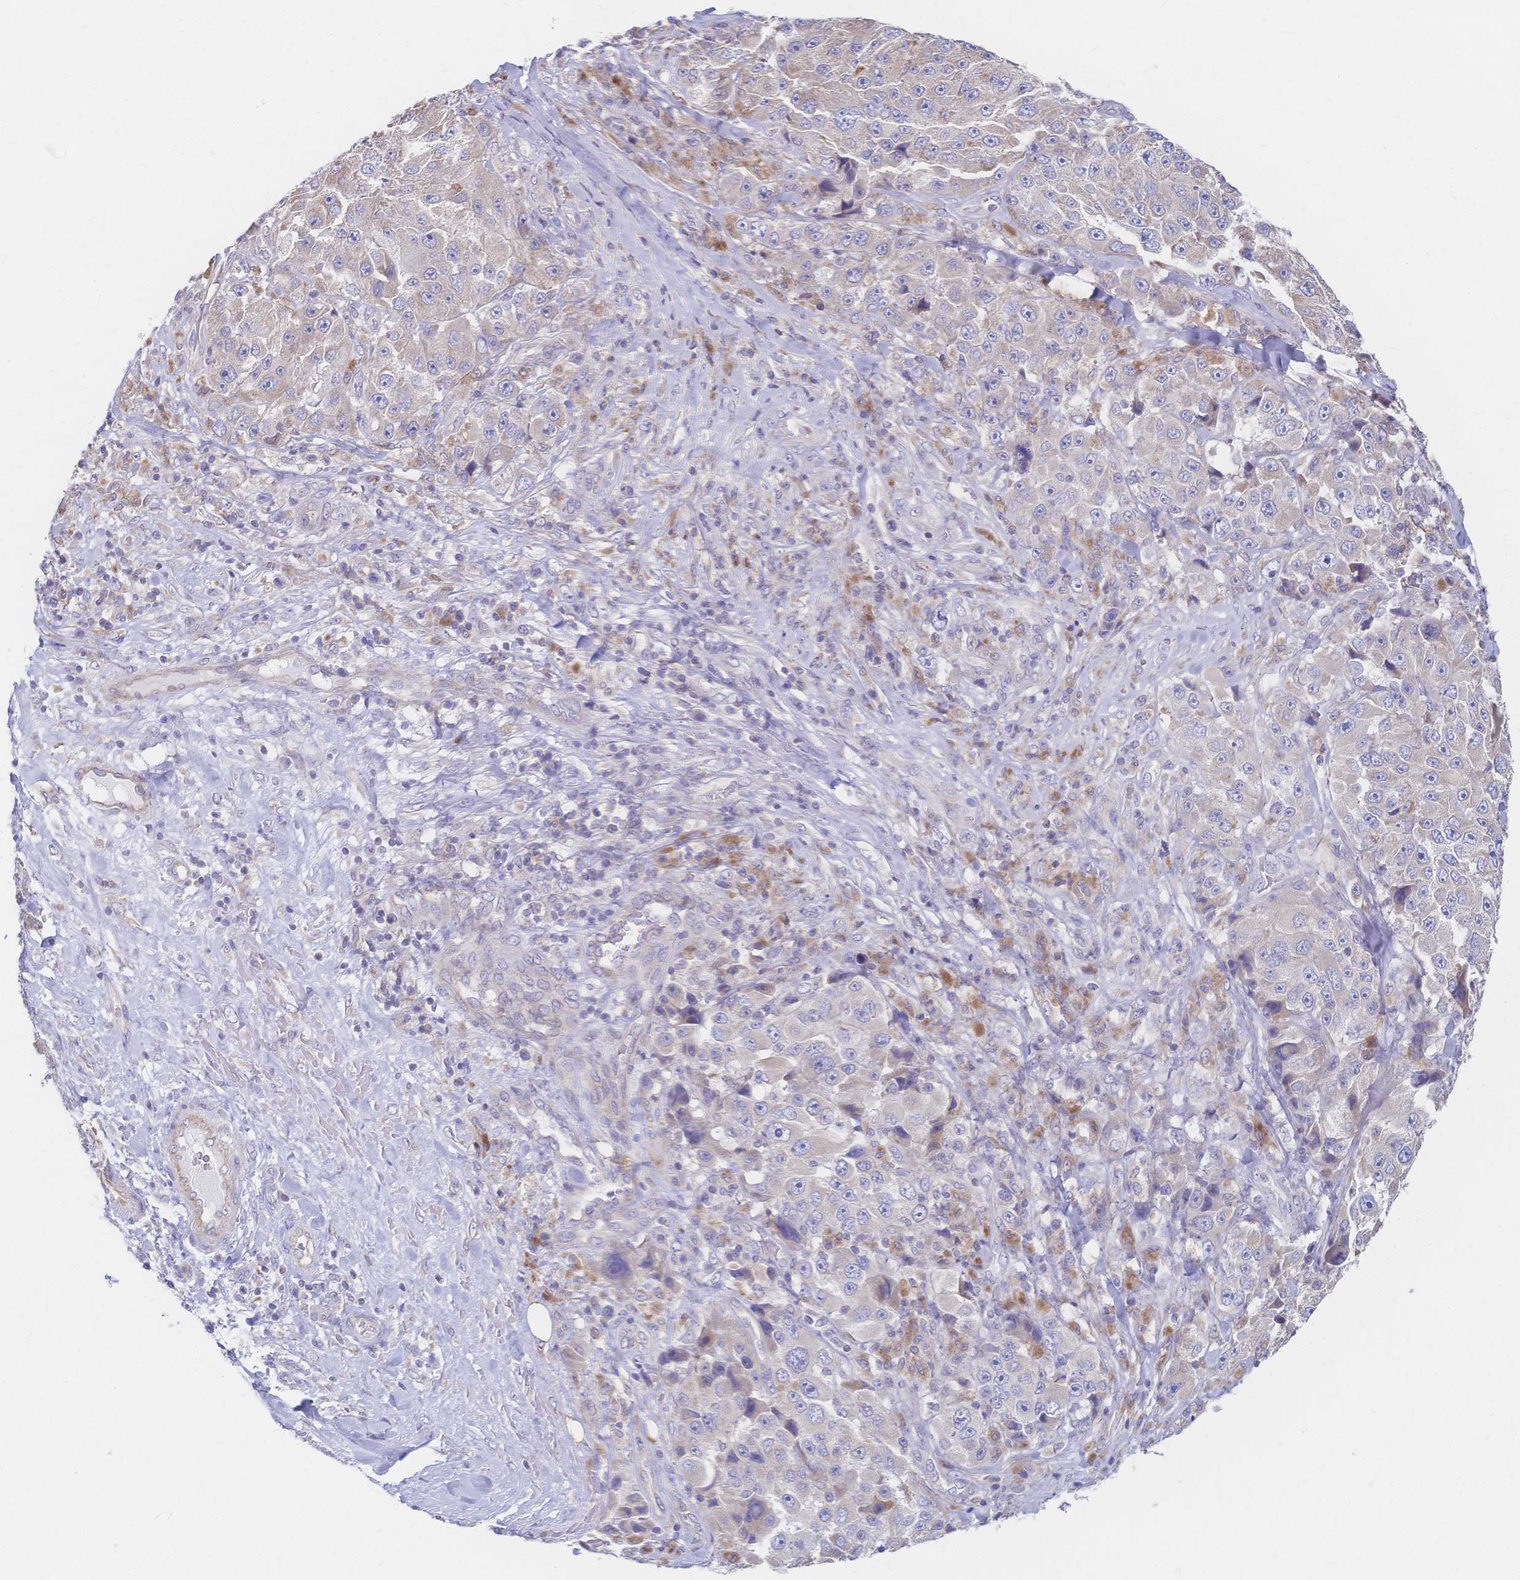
{"staining": {"intensity": "weak", "quantity": "<25%", "location": "cytoplasmic/membranous"}, "tissue": "melanoma", "cell_type": "Tumor cells", "image_type": "cancer", "snomed": [{"axis": "morphology", "description": "Malignant melanoma, Metastatic site"}, {"axis": "topography", "description": "Lymph node"}], "caption": "This micrograph is of malignant melanoma (metastatic site) stained with IHC to label a protein in brown with the nuclei are counter-stained blue. There is no positivity in tumor cells.", "gene": "CYB5A", "patient": {"sex": "male", "age": 62}}